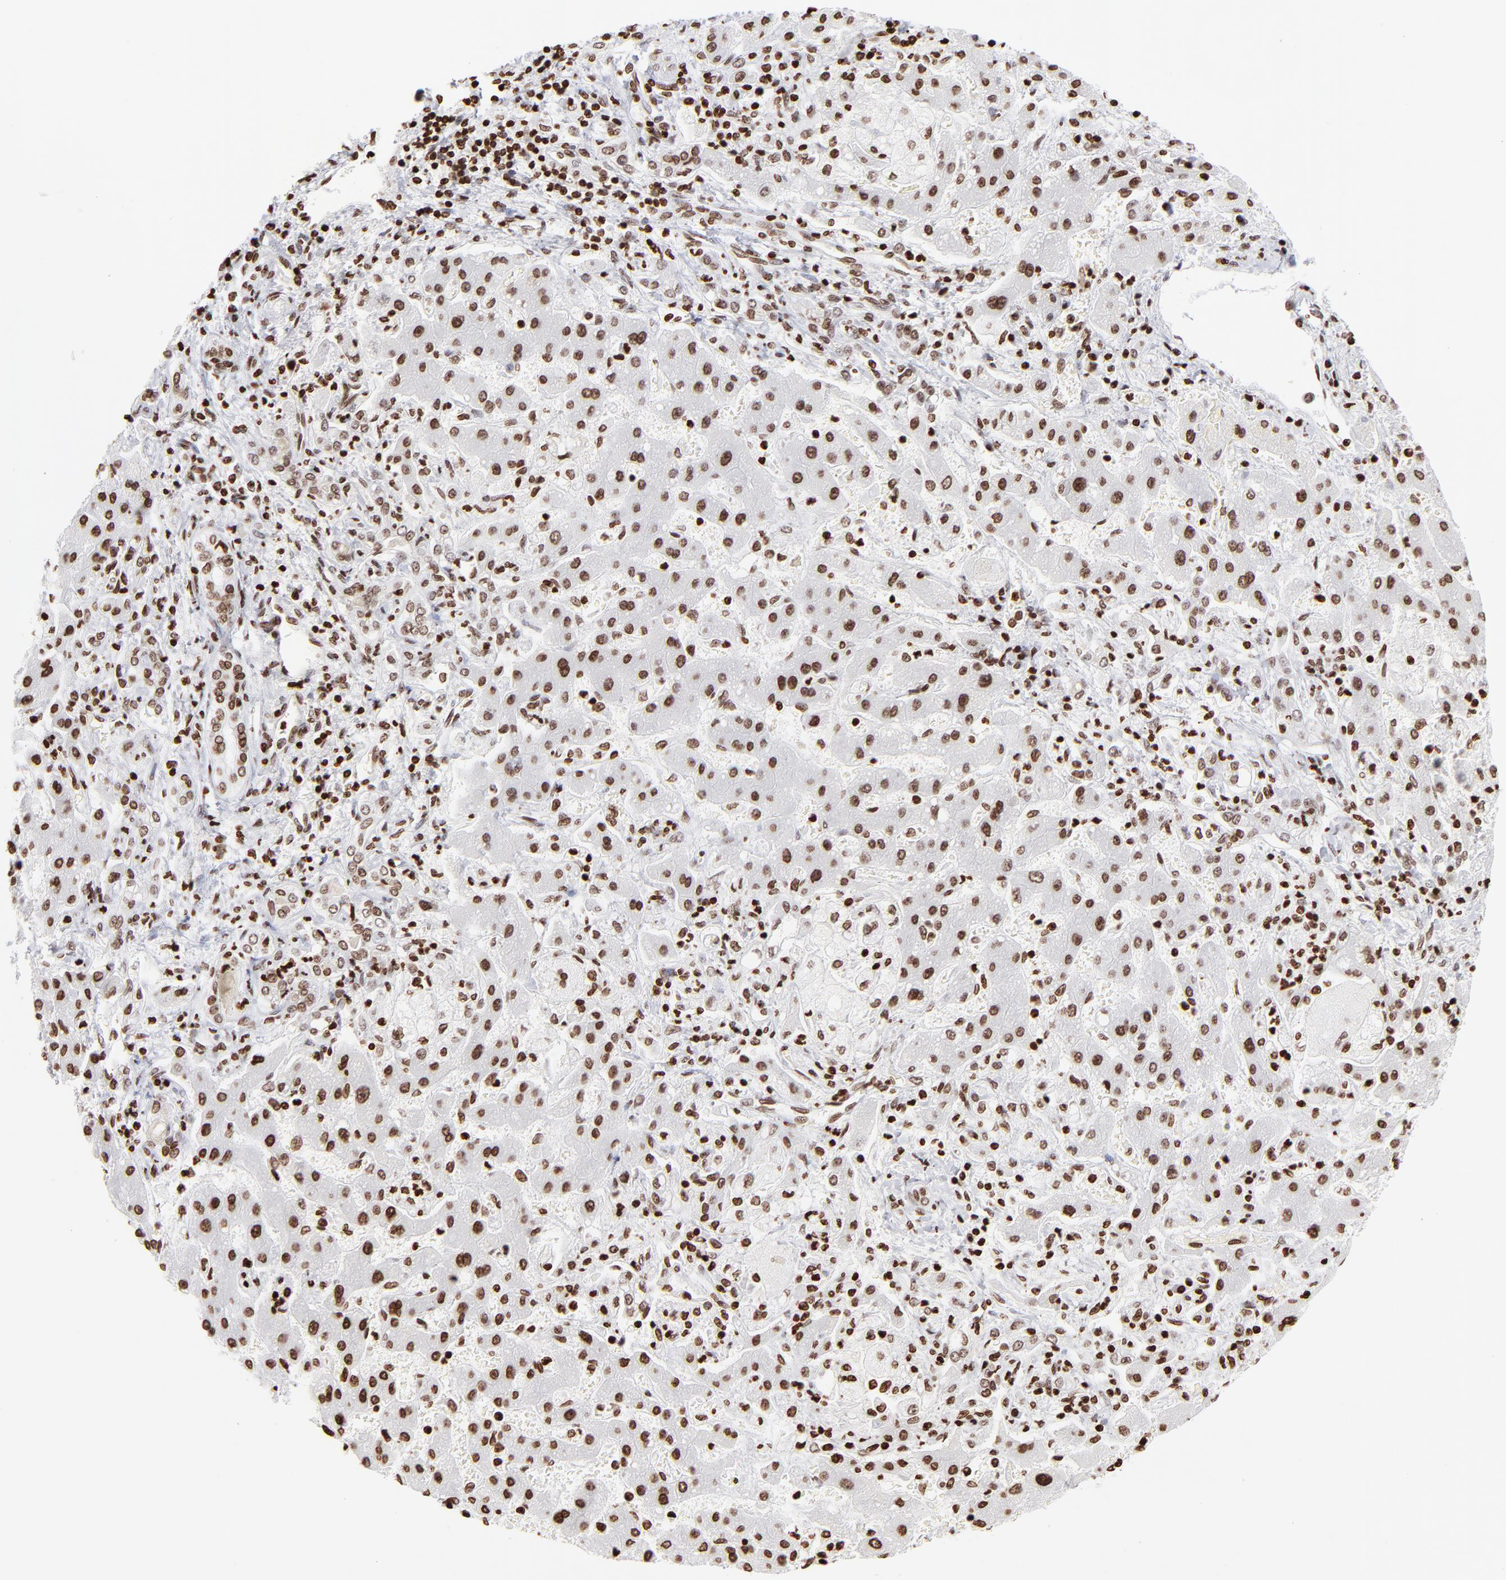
{"staining": {"intensity": "strong", "quantity": ">75%", "location": "nuclear"}, "tissue": "liver cancer", "cell_type": "Tumor cells", "image_type": "cancer", "snomed": [{"axis": "morphology", "description": "Cholangiocarcinoma"}, {"axis": "topography", "description": "Liver"}], "caption": "The photomicrograph exhibits staining of liver cancer, revealing strong nuclear protein expression (brown color) within tumor cells. The staining was performed using DAB to visualize the protein expression in brown, while the nuclei were stained in blue with hematoxylin (Magnification: 20x).", "gene": "RTL4", "patient": {"sex": "male", "age": 50}}